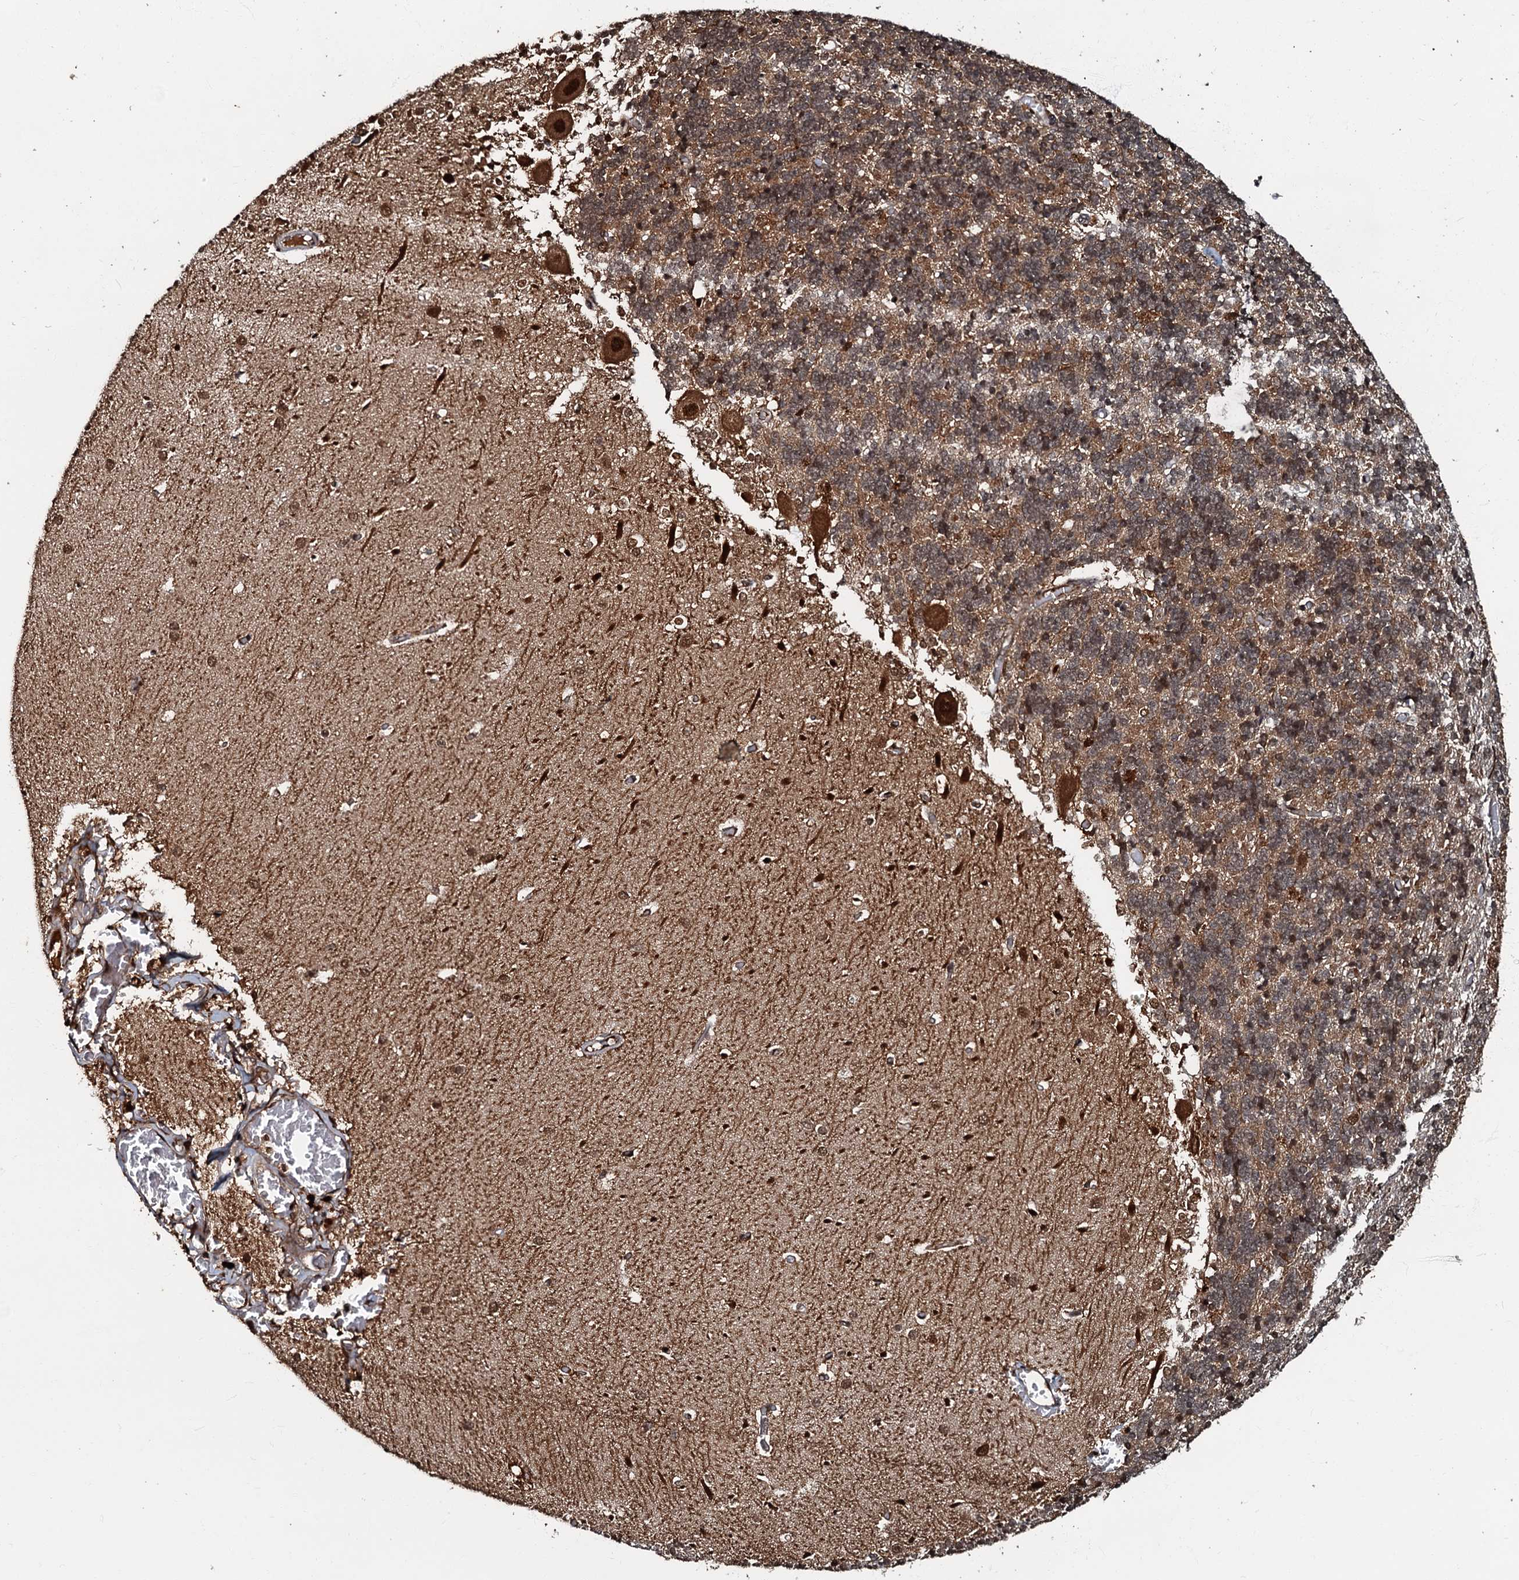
{"staining": {"intensity": "moderate", "quantity": ">75%", "location": "cytoplasmic/membranous"}, "tissue": "cerebellum", "cell_type": "Cells in granular layer", "image_type": "normal", "snomed": [{"axis": "morphology", "description": "Normal tissue, NOS"}, {"axis": "topography", "description": "Cerebellum"}], "caption": "High-power microscopy captured an immunohistochemistry photomicrograph of unremarkable cerebellum, revealing moderate cytoplasmic/membranous staining in about >75% of cells in granular layer.", "gene": "C18orf32", "patient": {"sex": "male", "age": 37}}